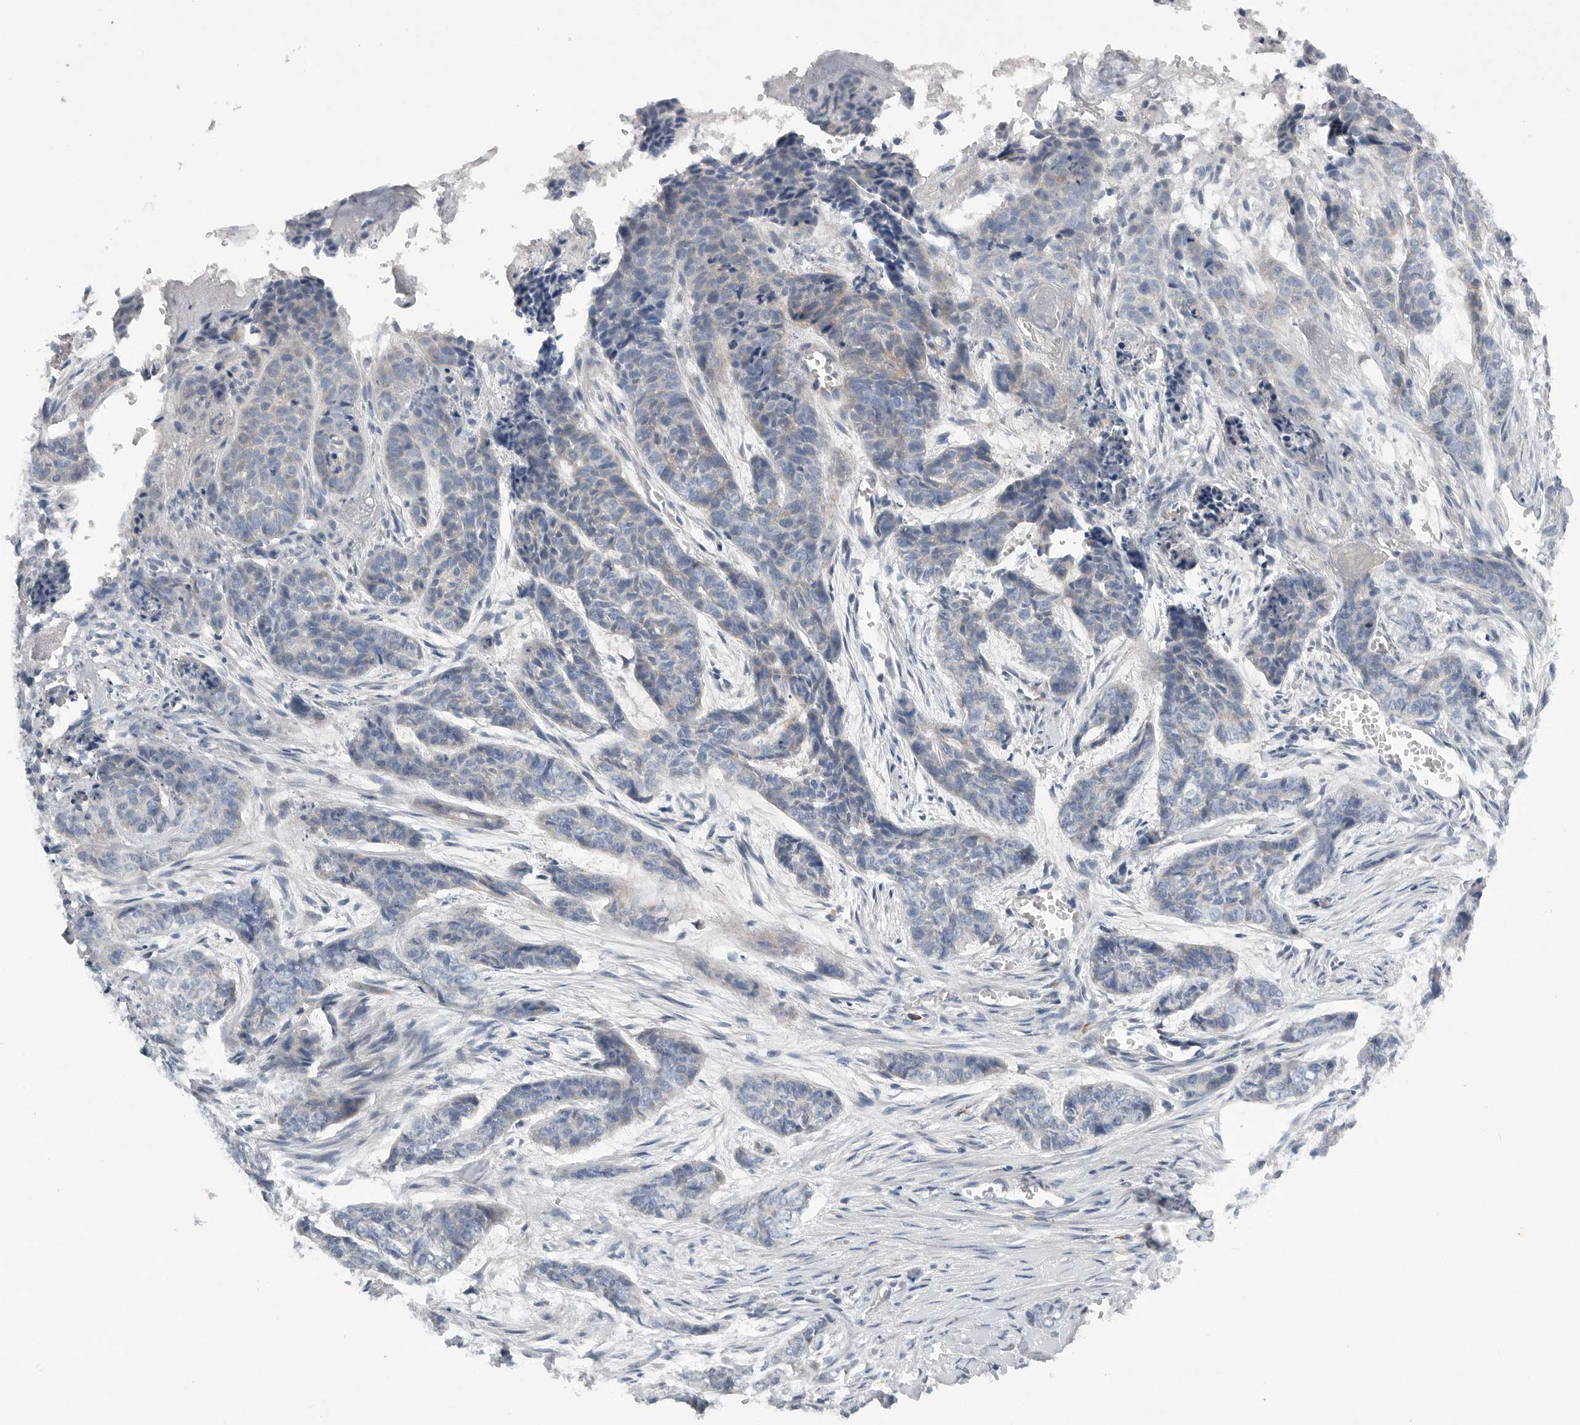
{"staining": {"intensity": "negative", "quantity": "none", "location": "none"}, "tissue": "skin cancer", "cell_type": "Tumor cells", "image_type": "cancer", "snomed": [{"axis": "morphology", "description": "Basal cell carcinoma"}, {"axis": "topography", "description": "Skin"}], "caption": "Immunohistochemistry micrograph of skin cancer stained for a protein (brown), which demonstrates no staining in tumor cells.", "gene": "EDEM3", "patient": {"sex": "female", "age": 64}}